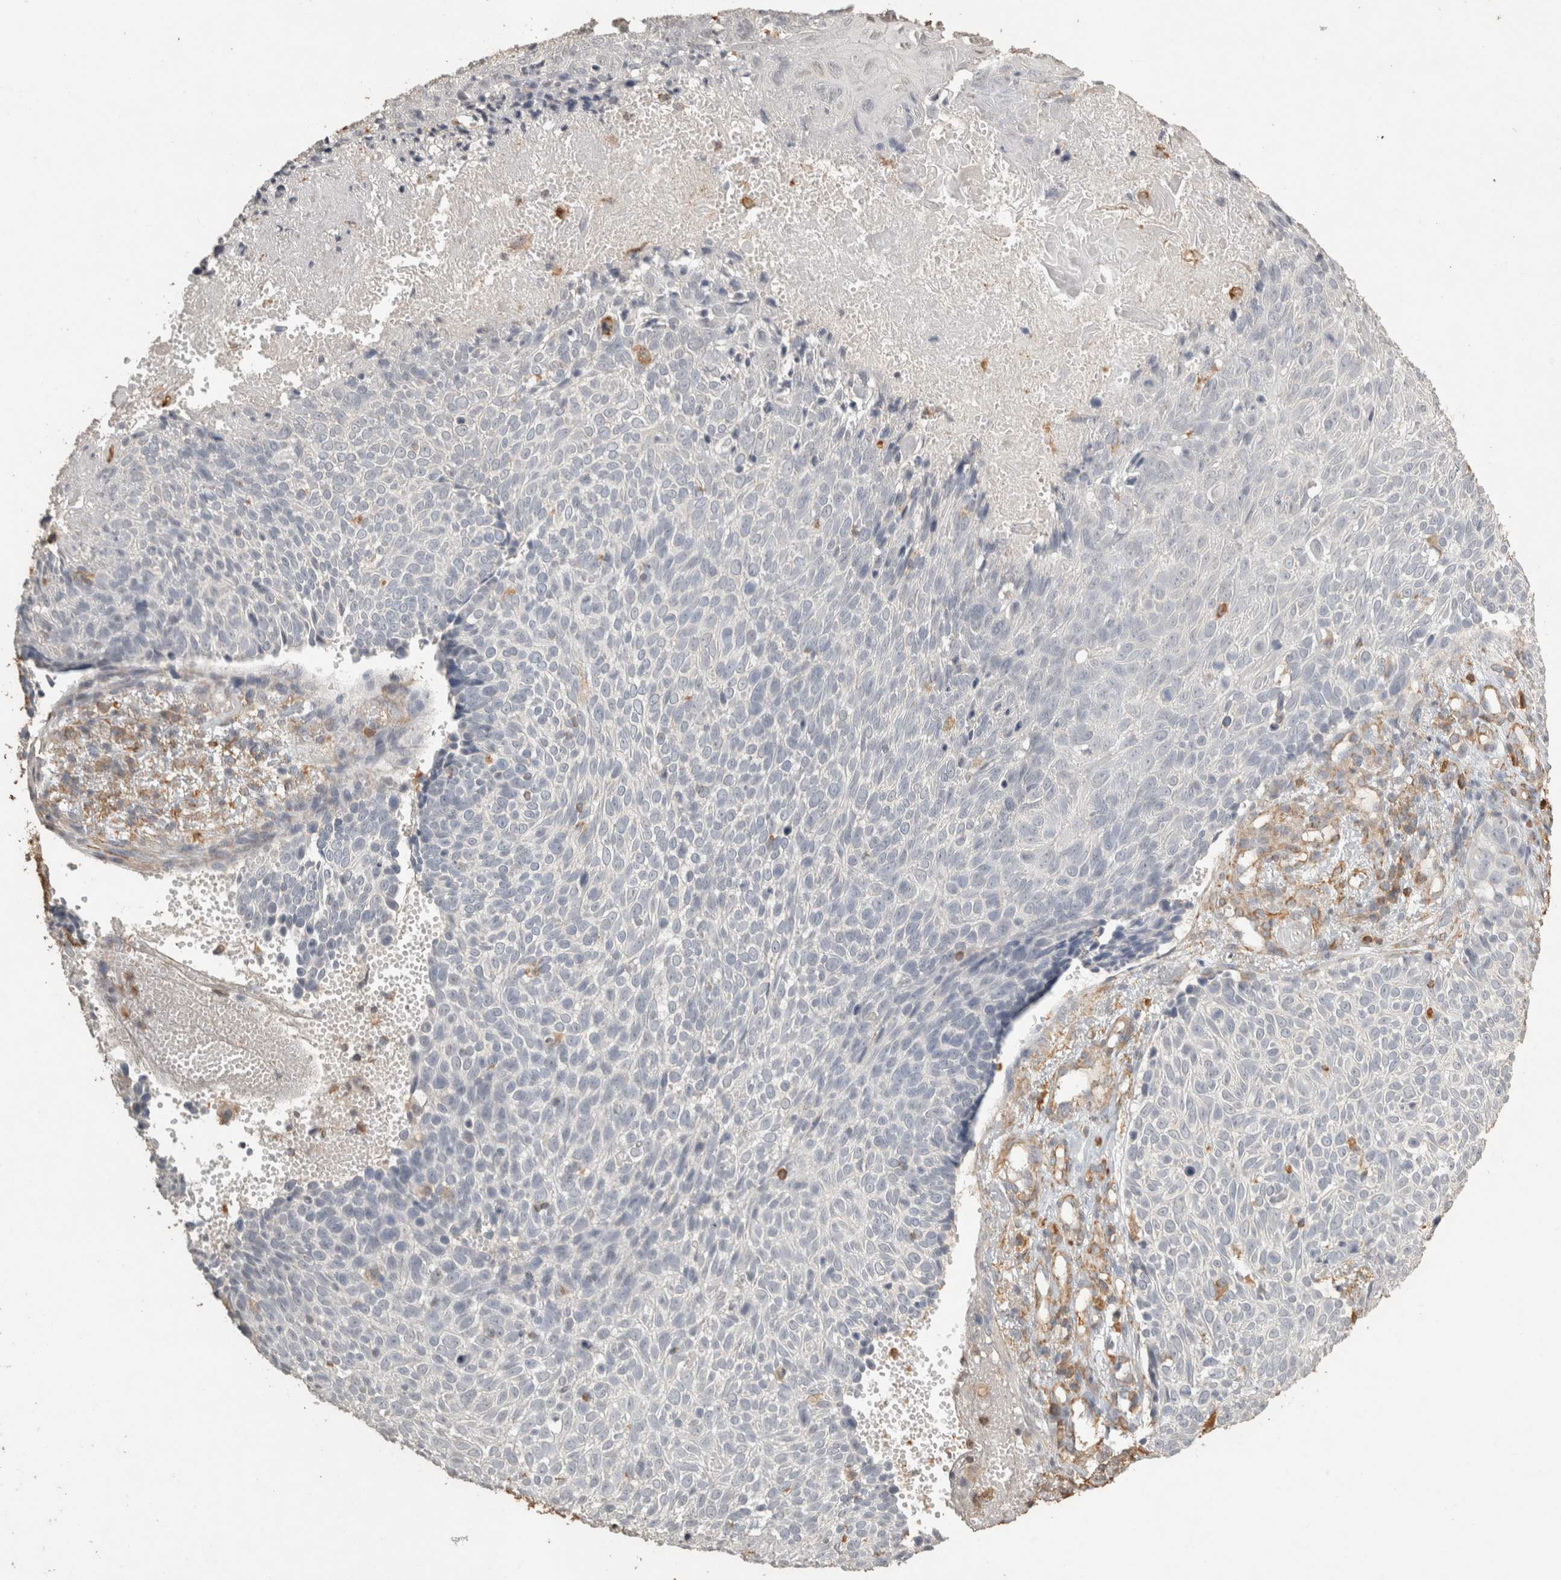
{"staining": {"intensity": "negative", "quantity": "none", "location": "none"}, "tissue": "cervical cancer", "cell_type": "Tumor cells", "image_type": "cancer", "snomed": [{"axis": "morphology", "description": "Squamous cell carcinoma, NOS"}, {"axis": "topography", "description": "Cervix"}], "caption": "Photomicrograph shows no protein positivity in tumor cells of cervical cancer tissue.", "gene": "REPS2", "patient": {"sex": "female", "age": 74}}